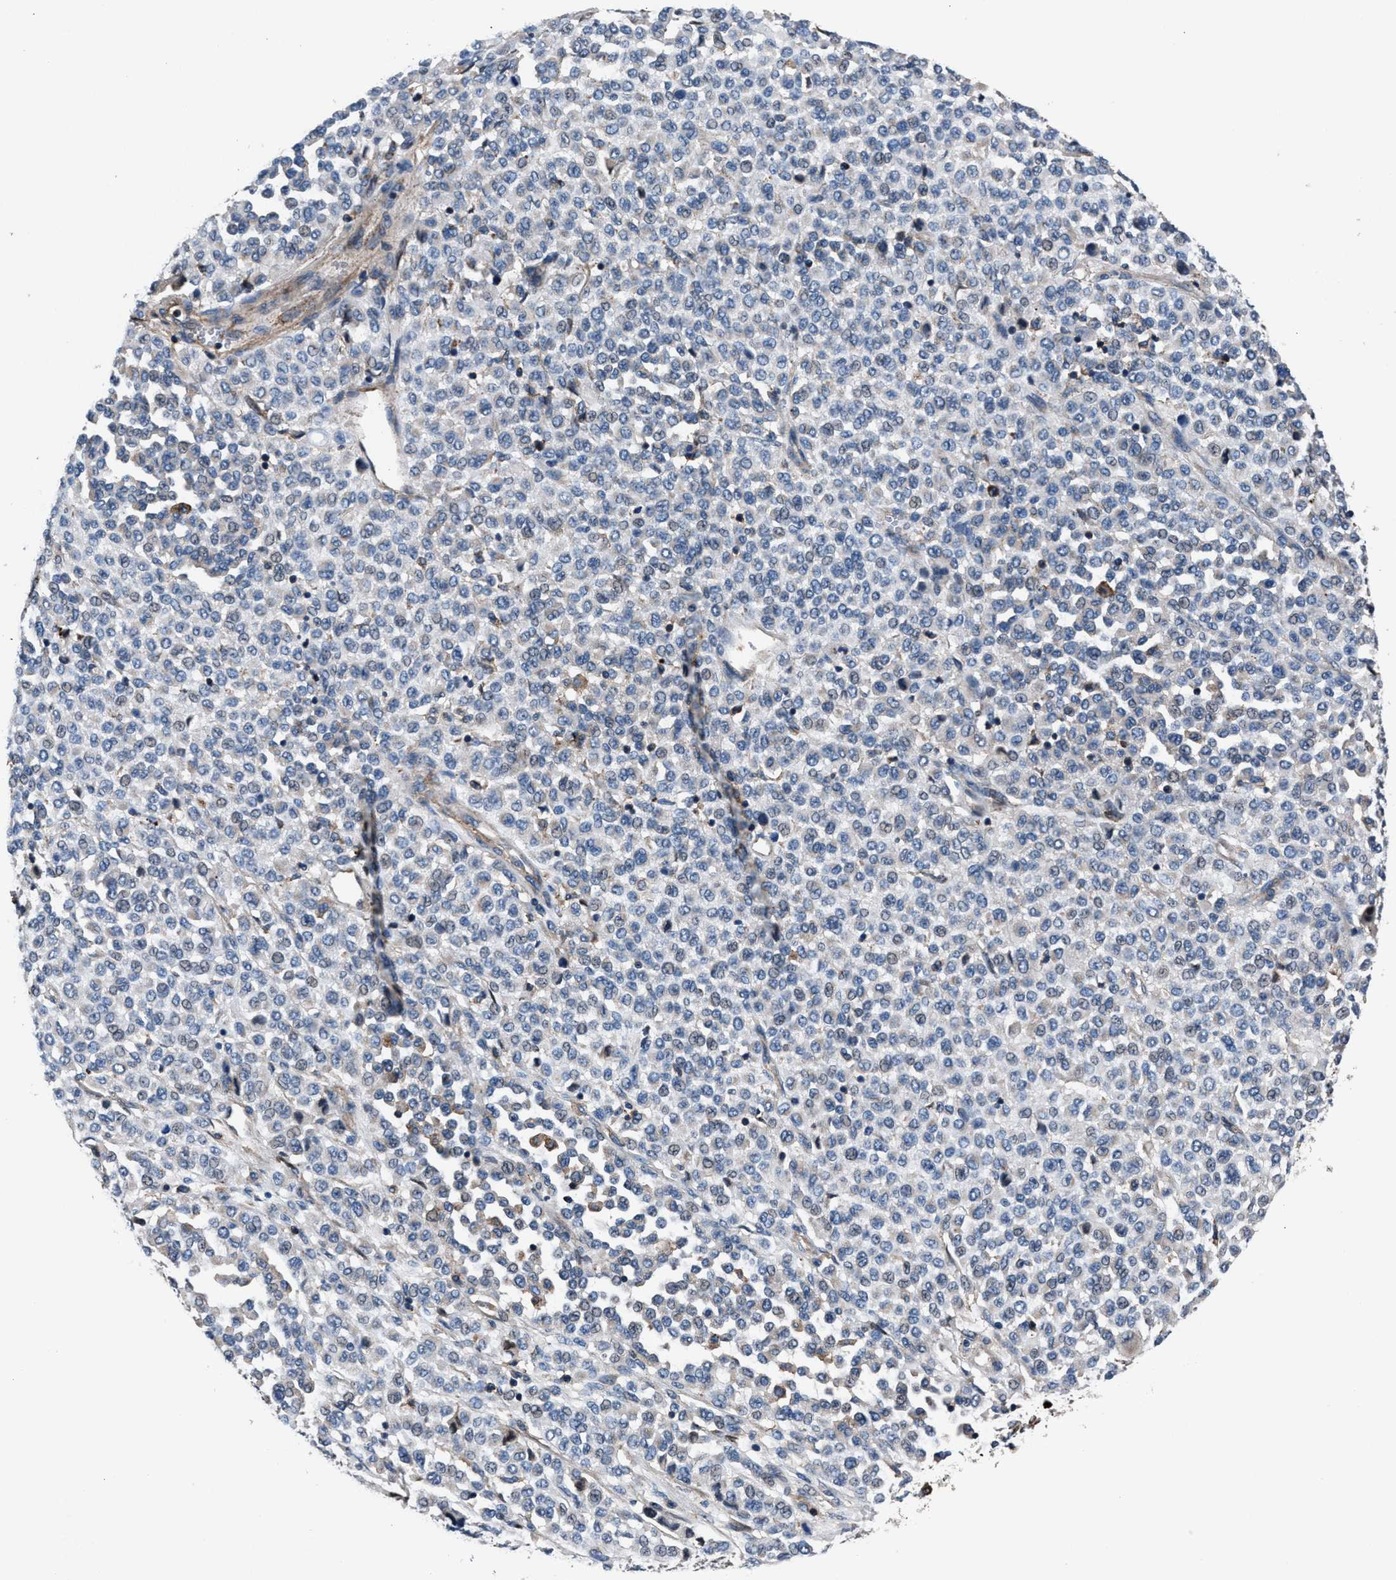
{"staining": {"intensity": "negative", "quantity": "none", "location": "none"}, "tissue": "melanoma", "cell_type": "Tumor cells", "image_type": "cancer", "snomed": [{"axis": "morphology", "description": "Malignant melanoma, Metastatic site"}, {"axis": "topography", "description": "Pancreas"}], "caption": "Malignant melanoma (metastatic site) was stained to show a protein in brown. There is no significant positivity in tumor cells. (DAB (3,3'-diaminobenzidine) IHC, high magnification).", "gene": "MFSD11", "patient": {"sex": "female", "age": 30}}